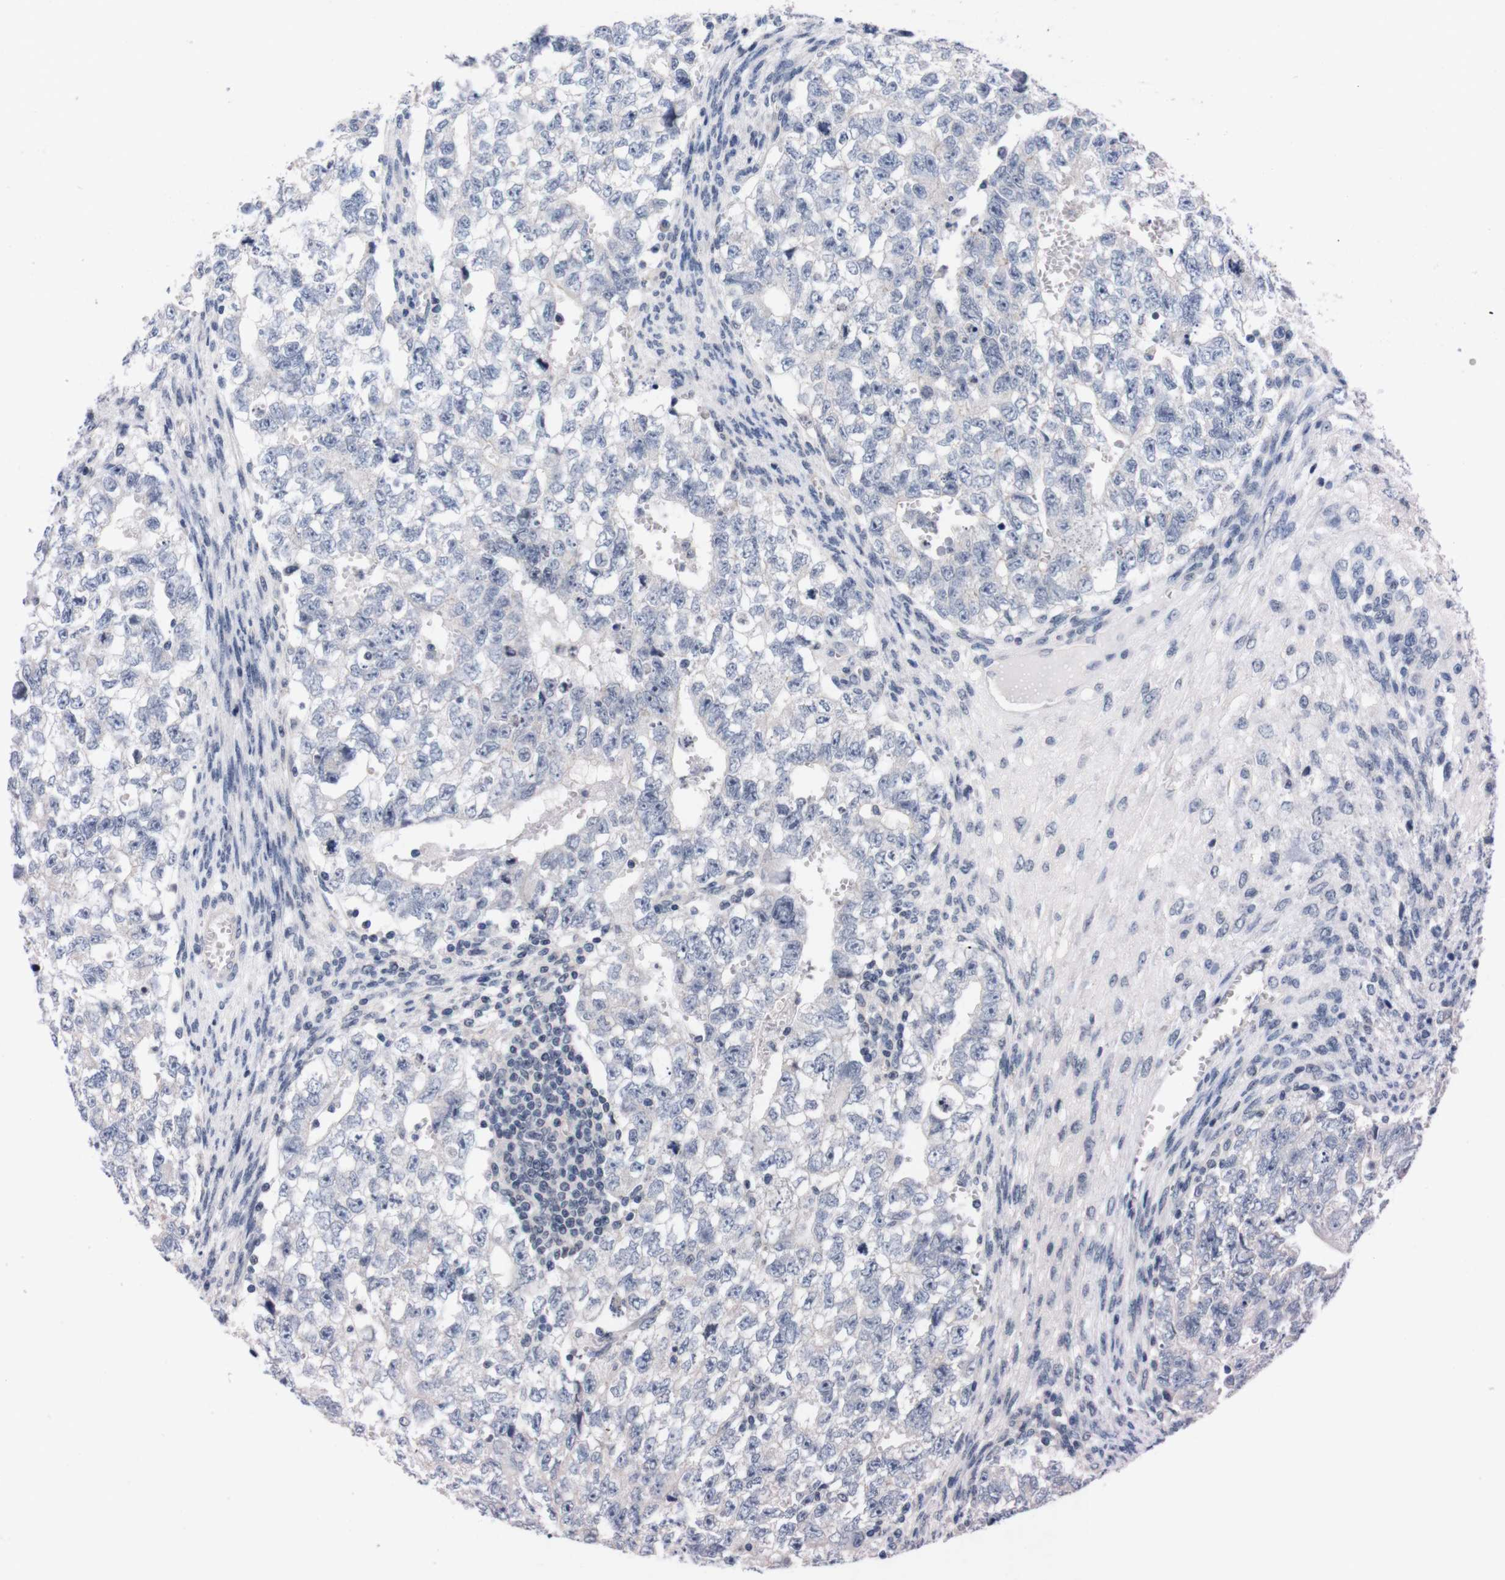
{"staining": {"intensity": "negative", "quantity": "none", "location": "none"}, "tissue": "testis cancer", "cell_type": "Tumor cells", "image_type": "cancer", "snomed": [{"axis": "morphology", "description": "Seminoma, NOS"}, {"axis": "morphology", "description": "Carcinoma, Embryonal, NOS"}, {"axis": "topography", "description": "Testis"}], "caption": "Tumor cells are negative for brown protein staining in embryonal carcinoma (testis). (DAB (3,3'-diaminobenzidine) immunohistochemistry (IHC), high magnification).", "gene": "TNFRSF21", "patient": {"sex": "male", "age": 38}}